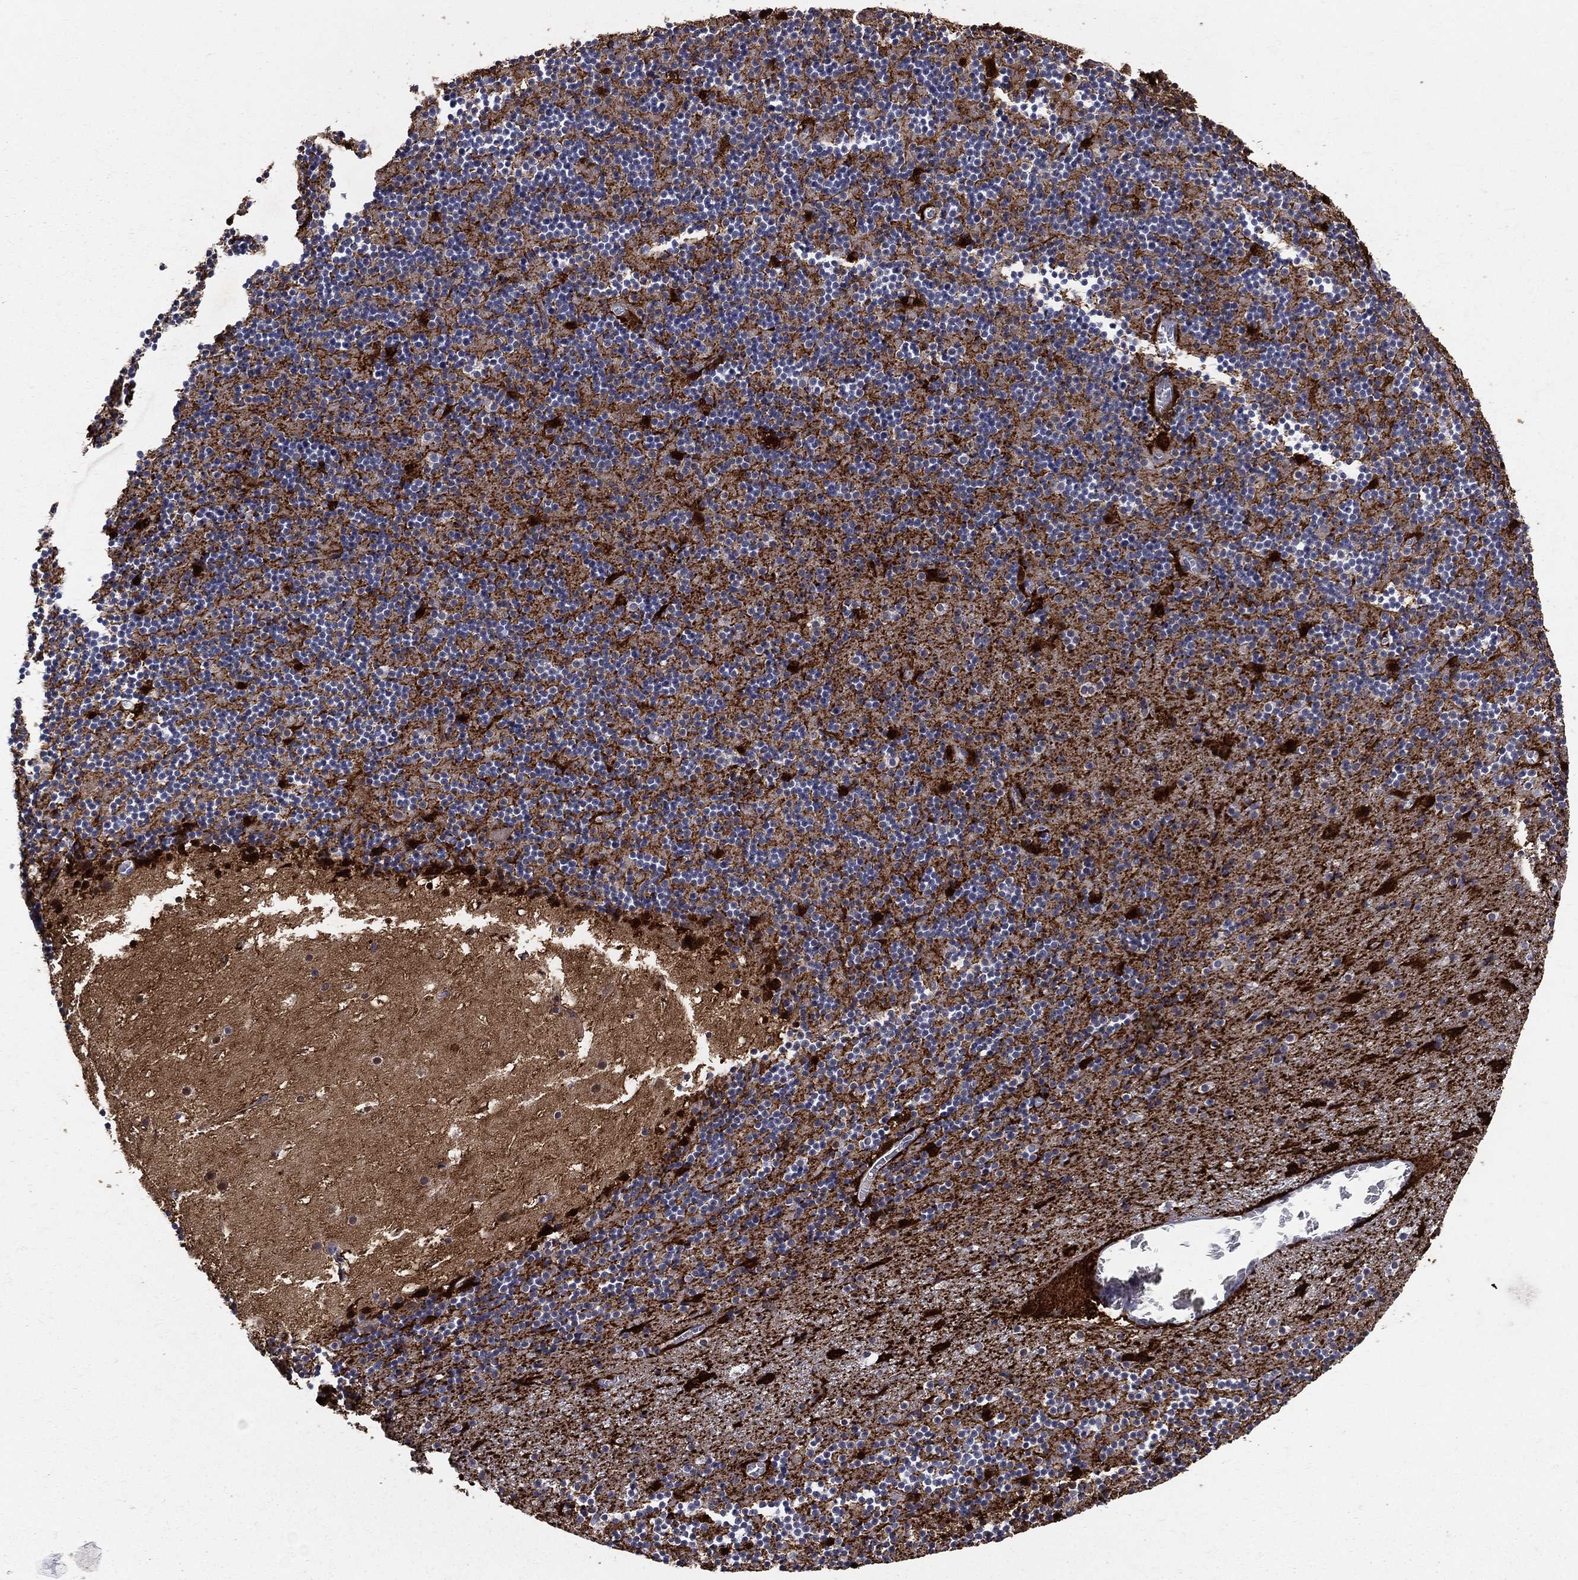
{"staining": {"intensity": "strong", "quantity": "<25%", "location": "cytoplasmic/membranous,nuclear"}, "tissue": "cerebellum", "cell_type": "Cells in granular layer", "image_type": "normal", "snomed": [{"axis": "morphology", "description": "Normal tissue, NOS"}, {"axis": "topography", "description": "Cerebellum"}], "caption": "This image shows unremarkable cerebellum stained with IHC to label a protein in brown. The cytoplasmic/membranous,nuclear of cells in granular layer show strong positivity for the protein. Nuclei are counter-stained blue.", "gene": "ENO1", "patient": {"sex": "male", "age": 37}}